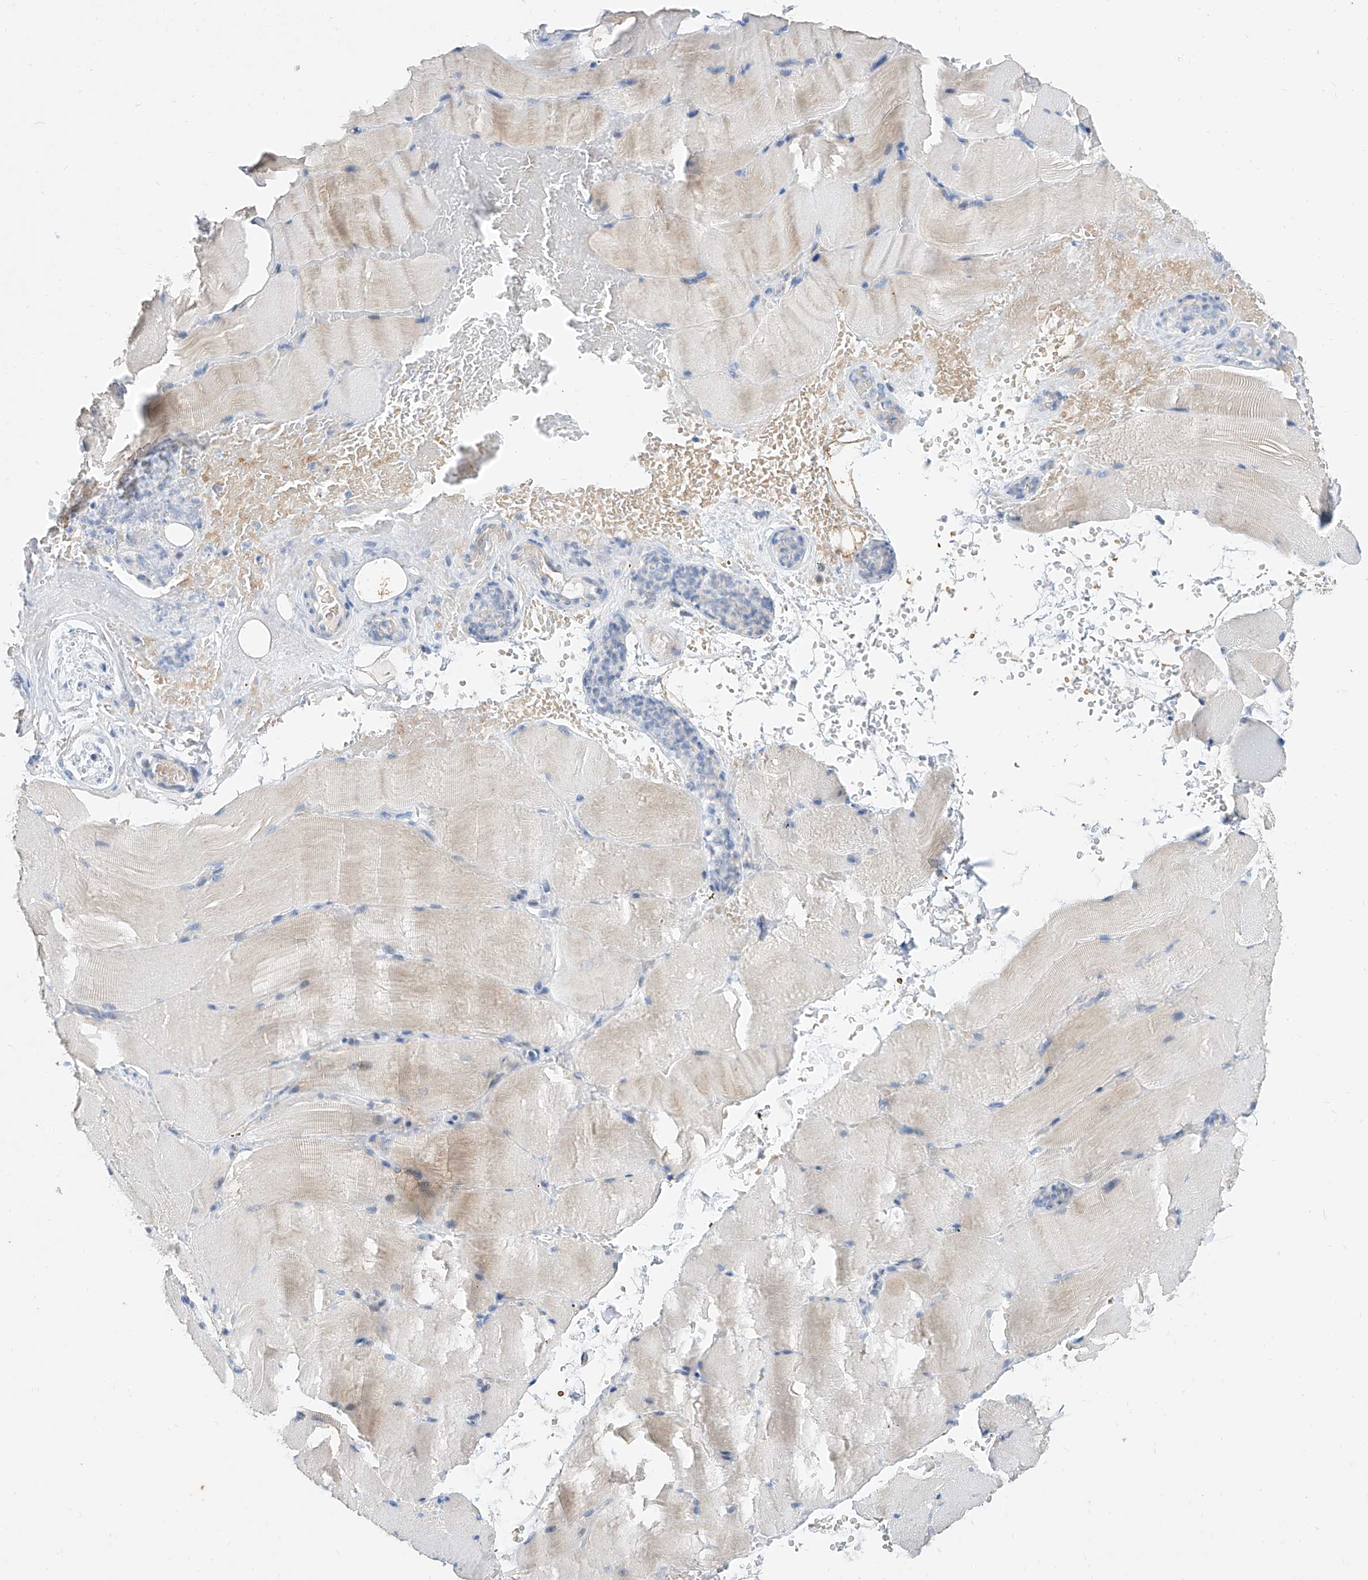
{"staining": {"intensity": "weak", "quantity": "<25%", "location": "cytoplasmic/membranous"}, "tissue": "skeletal muscle", "cell_type": "Myocytes", "image_type": "normal", "snomed": [{"axis": "morphology", "description": "Normal tissue, NOS"}, {"axis": "topography", "description": "Skeletal muscle"}, {"axis": "topography", "description": "Parathyroid gland"}], "caption": "This histopathology image is of unremarkable skeletal muscle stained with immunohistochemistry to label a protein in brown with the nuclei are counter-stained blue. There is no expression in myocytes.", "gene": "BPTF", "patient": {"sex": "female", "age": 37}}